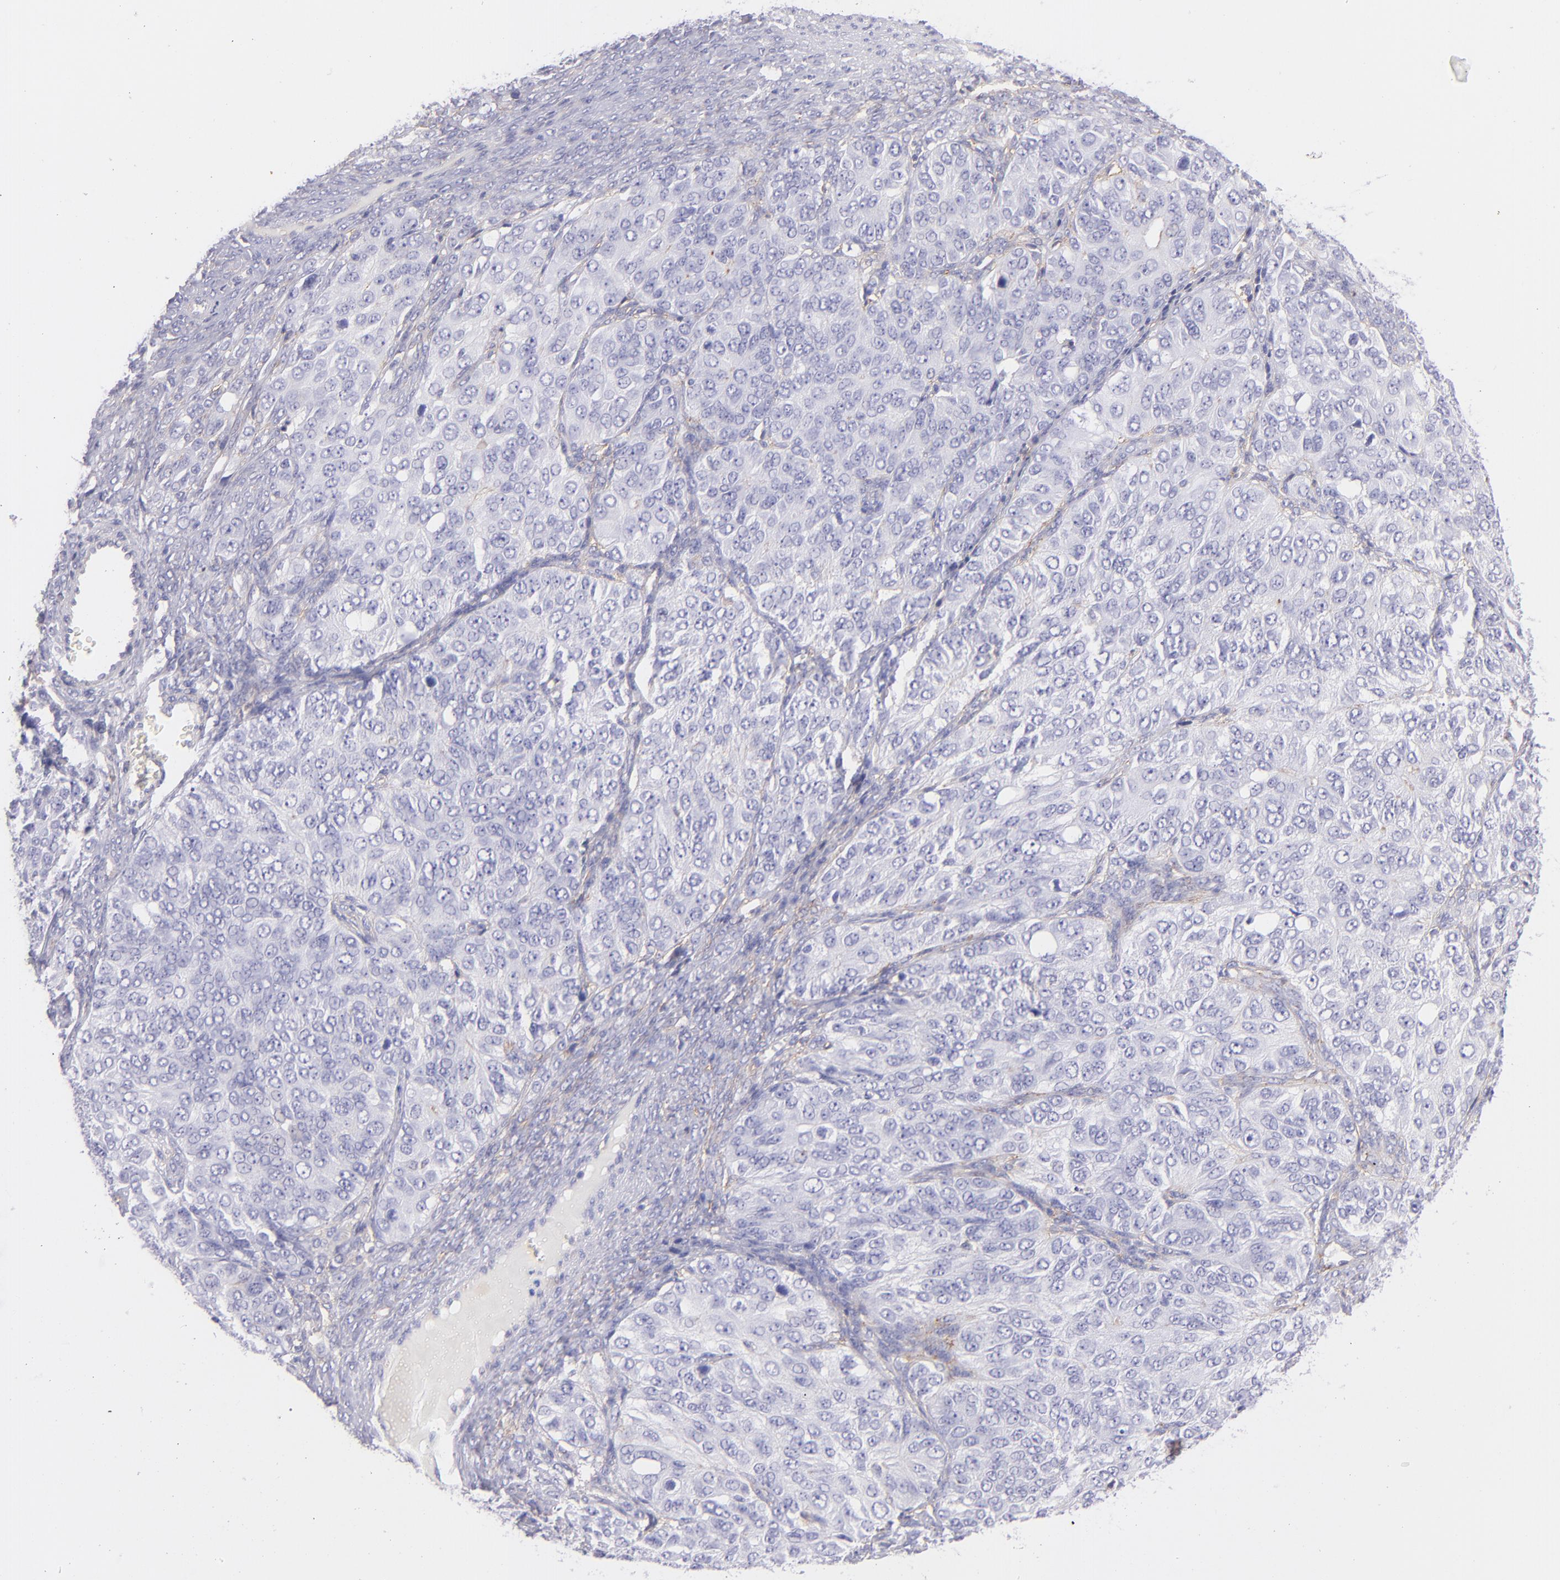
{"staining": {"intensity": "negative", "quantity": "none", "location": "none"}, "tissue": "ovarian cancer", "cell_type": "Tumor cells", "image_type": "cancer", "snomed": [{"axis": "morphology", "description": "Carcinoma, endometroid"}, {"axis": "topography", "description": "Ovary"}], "caption": "Endometroid carcinoma (ovarian) was stained to show a protein in brown. There is no significant positivity in tumor cells.", "gene": "CD81", "patient": {"sex": "female", "age": 51}}